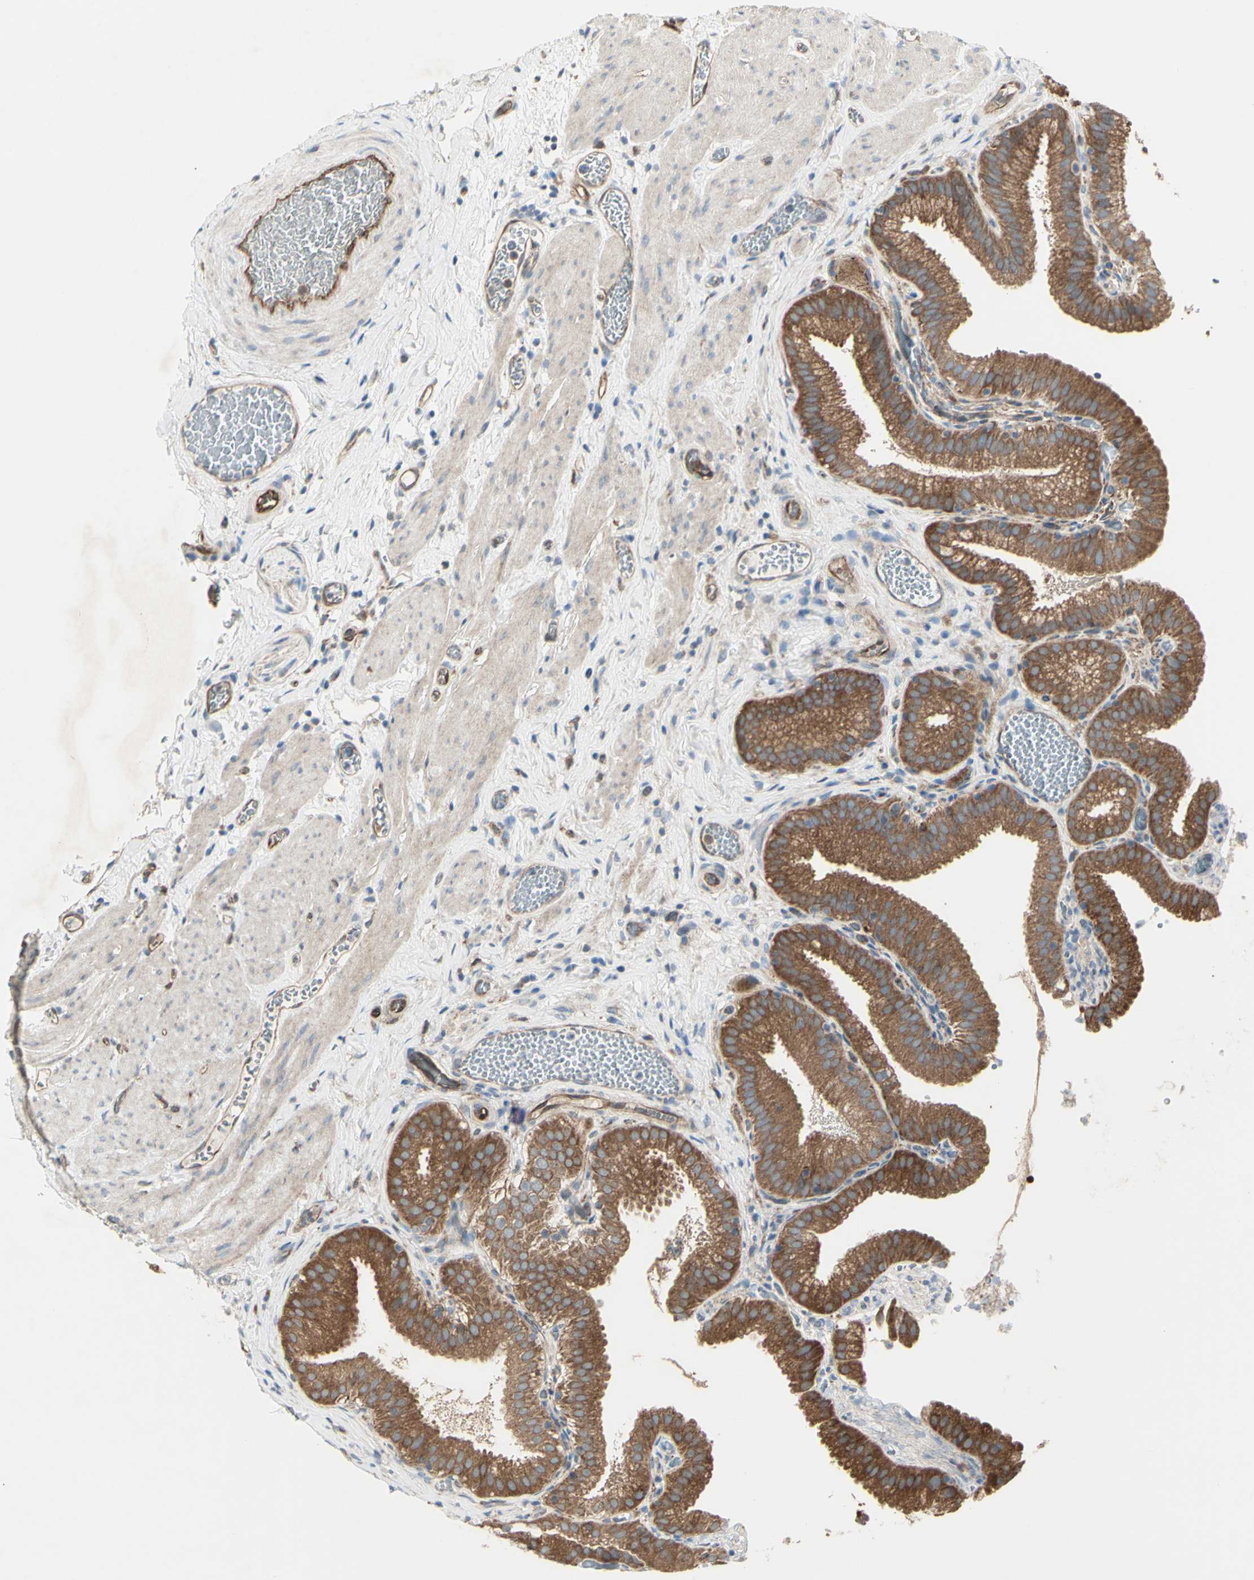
{"staining": {"intensity": "moderate", "quantity": ">75%", "location": "cytoplasmic/membranous"}, "tissue": "gallbladder", "cell_type": "Glandular cells", "image_type": "normal", "snomed": [{"axis": "morphology", "description": "Normal tissue, NOS"}, {"axis": "topography", "description": "Gallbladder"}], "caption": "Immunohistochemical staining of benign gallbladder reveals >75% levels of moderate cytoplasmic/membranous protein expression in about >75% of glandular cells. (Stains: DAB in brown, nuclei in blue, Microscopy: brightfield microscopy at high magnification).", "gene": "IGSF9B", "patient": {"sex": "male", "age": 54}}